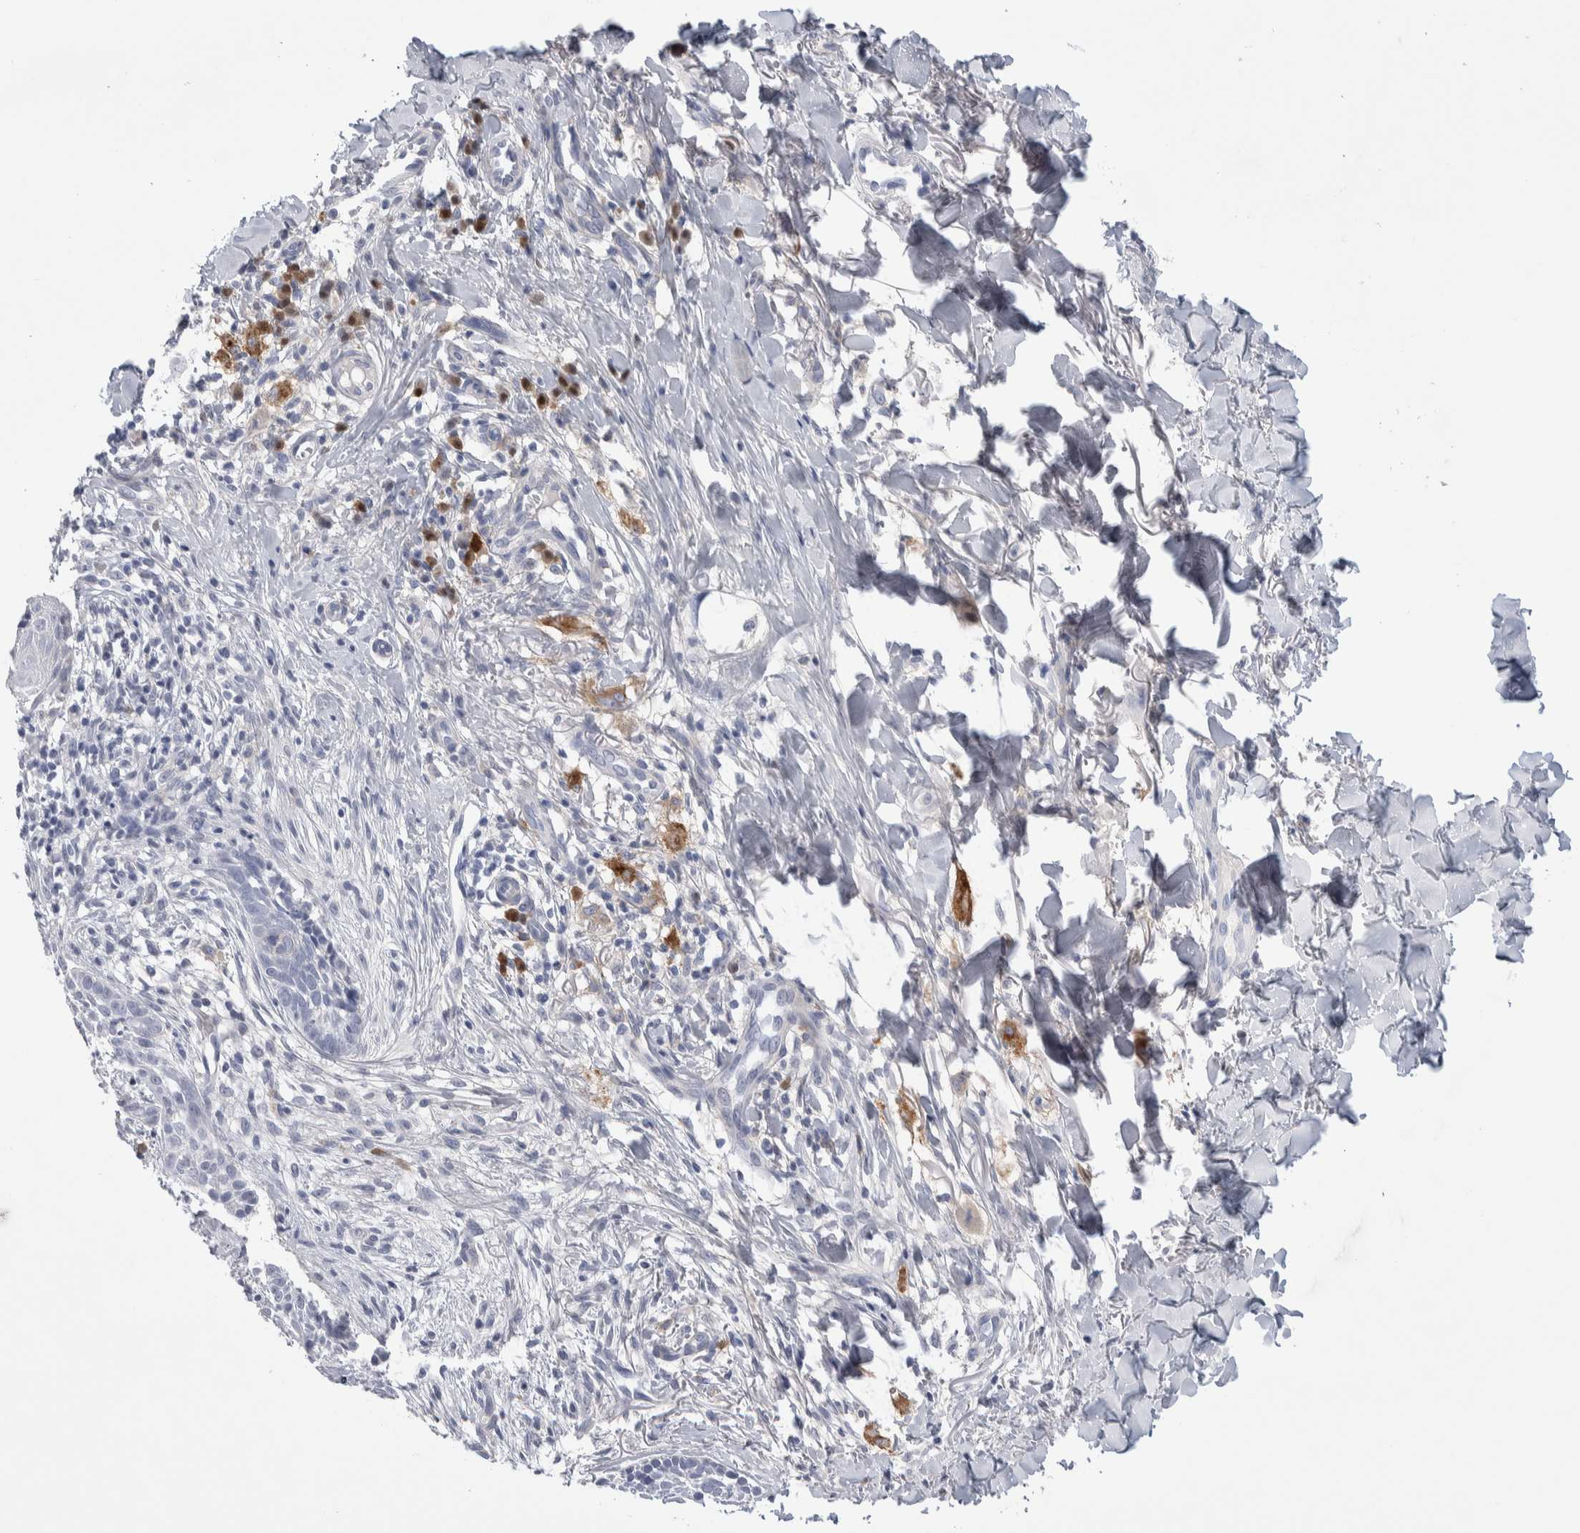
{"staining": {"intensity": "negative", "quantity": "none", "location": "none"}, "tissue": "skin cancer", "cell_type": "Tumor cells", "image_type": "cancer", "snomed": [{"axis": "morphology", "description": "Normal tissue, NOS"}, {"axis": "morphology", "description": "Basal cell carcinoma"}, {"axis": "topography", "description": "Skin"}], "caption": "Immunohistochemistry of human skin basal cell carcinoma shows no positivity in tumor cells.", "gene": "LURAP1L", "patient": {"sex": "male", "age": 67}}